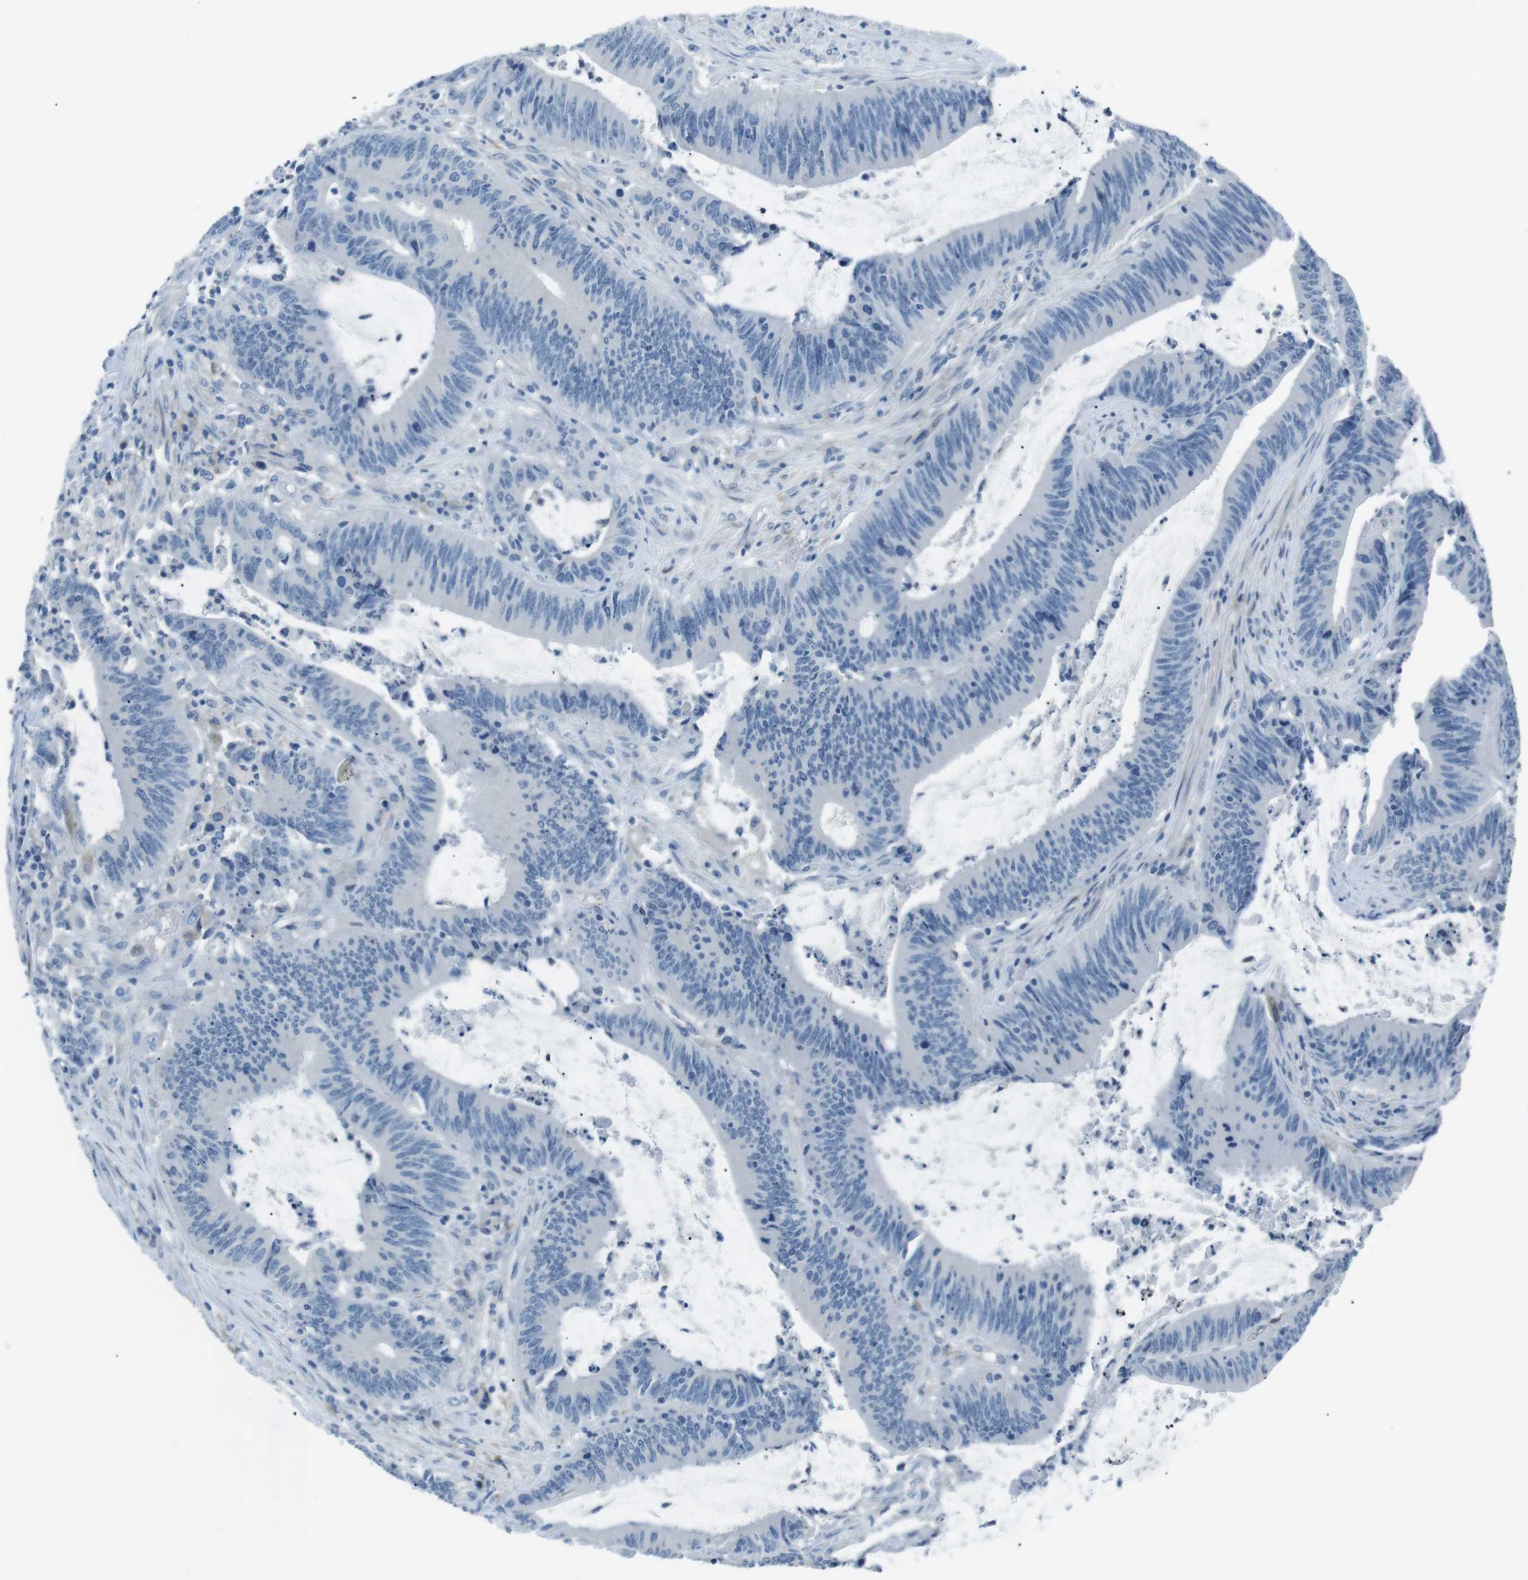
{"staining": {"intensity": "negative", "quantity": "none", "location": "none"}, "tissue": "colorectal cancer", "cell_type": "Tumor cells", "image_type": "cancer", "snomed": [{"axis": "morphology", "description": "Normal tissue, NOS"}, {"axis": "morphology", "description": "Adenocarcinoma, NOS"}, {"axis": "topography", "description": "Rectum"}], "caption": "Micrograph shows no protein positivity in tumor cells of colorectal adenocarcinoma tissue.", "gene": "CSF2RA", "patient": {"sex": "female", "age": 66}}